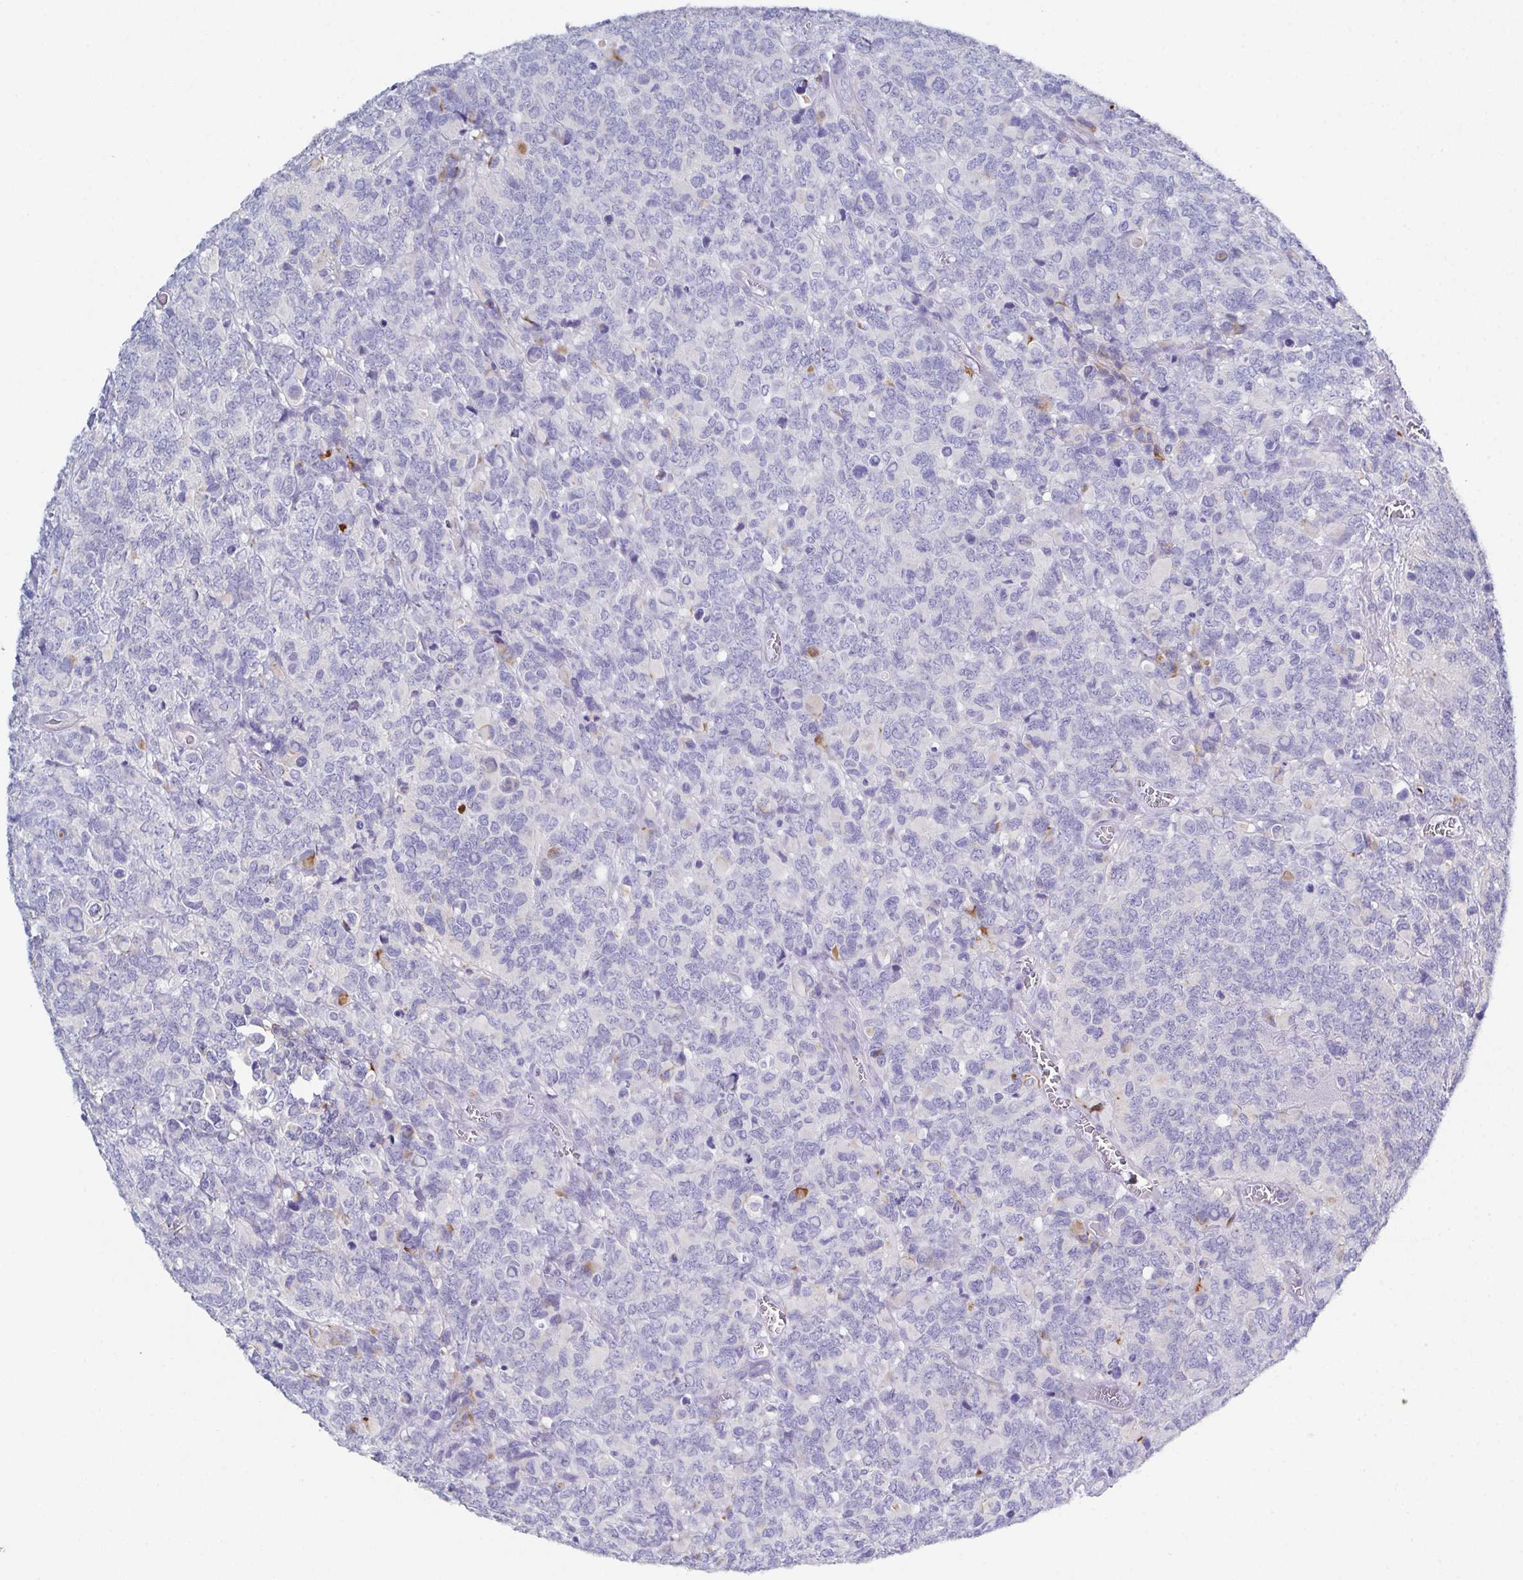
{"staining": {"intensity": "negative", "quantity": "none", "location": "none"}, "tissue": "glioma", "cell_type": "Tumor cells", "image_type": "cancer", "snomed": [{"axis": "morphology", "description": "Glioma, malignant, High grade"}, {"axis": "topography", "description": "Brain"}], "caption": "Immunohistochemical staining of human glioma displays no significant staining in tumor cells.", "gene": "SSC4D", "patient": {"sex": "male", "age": 39}}